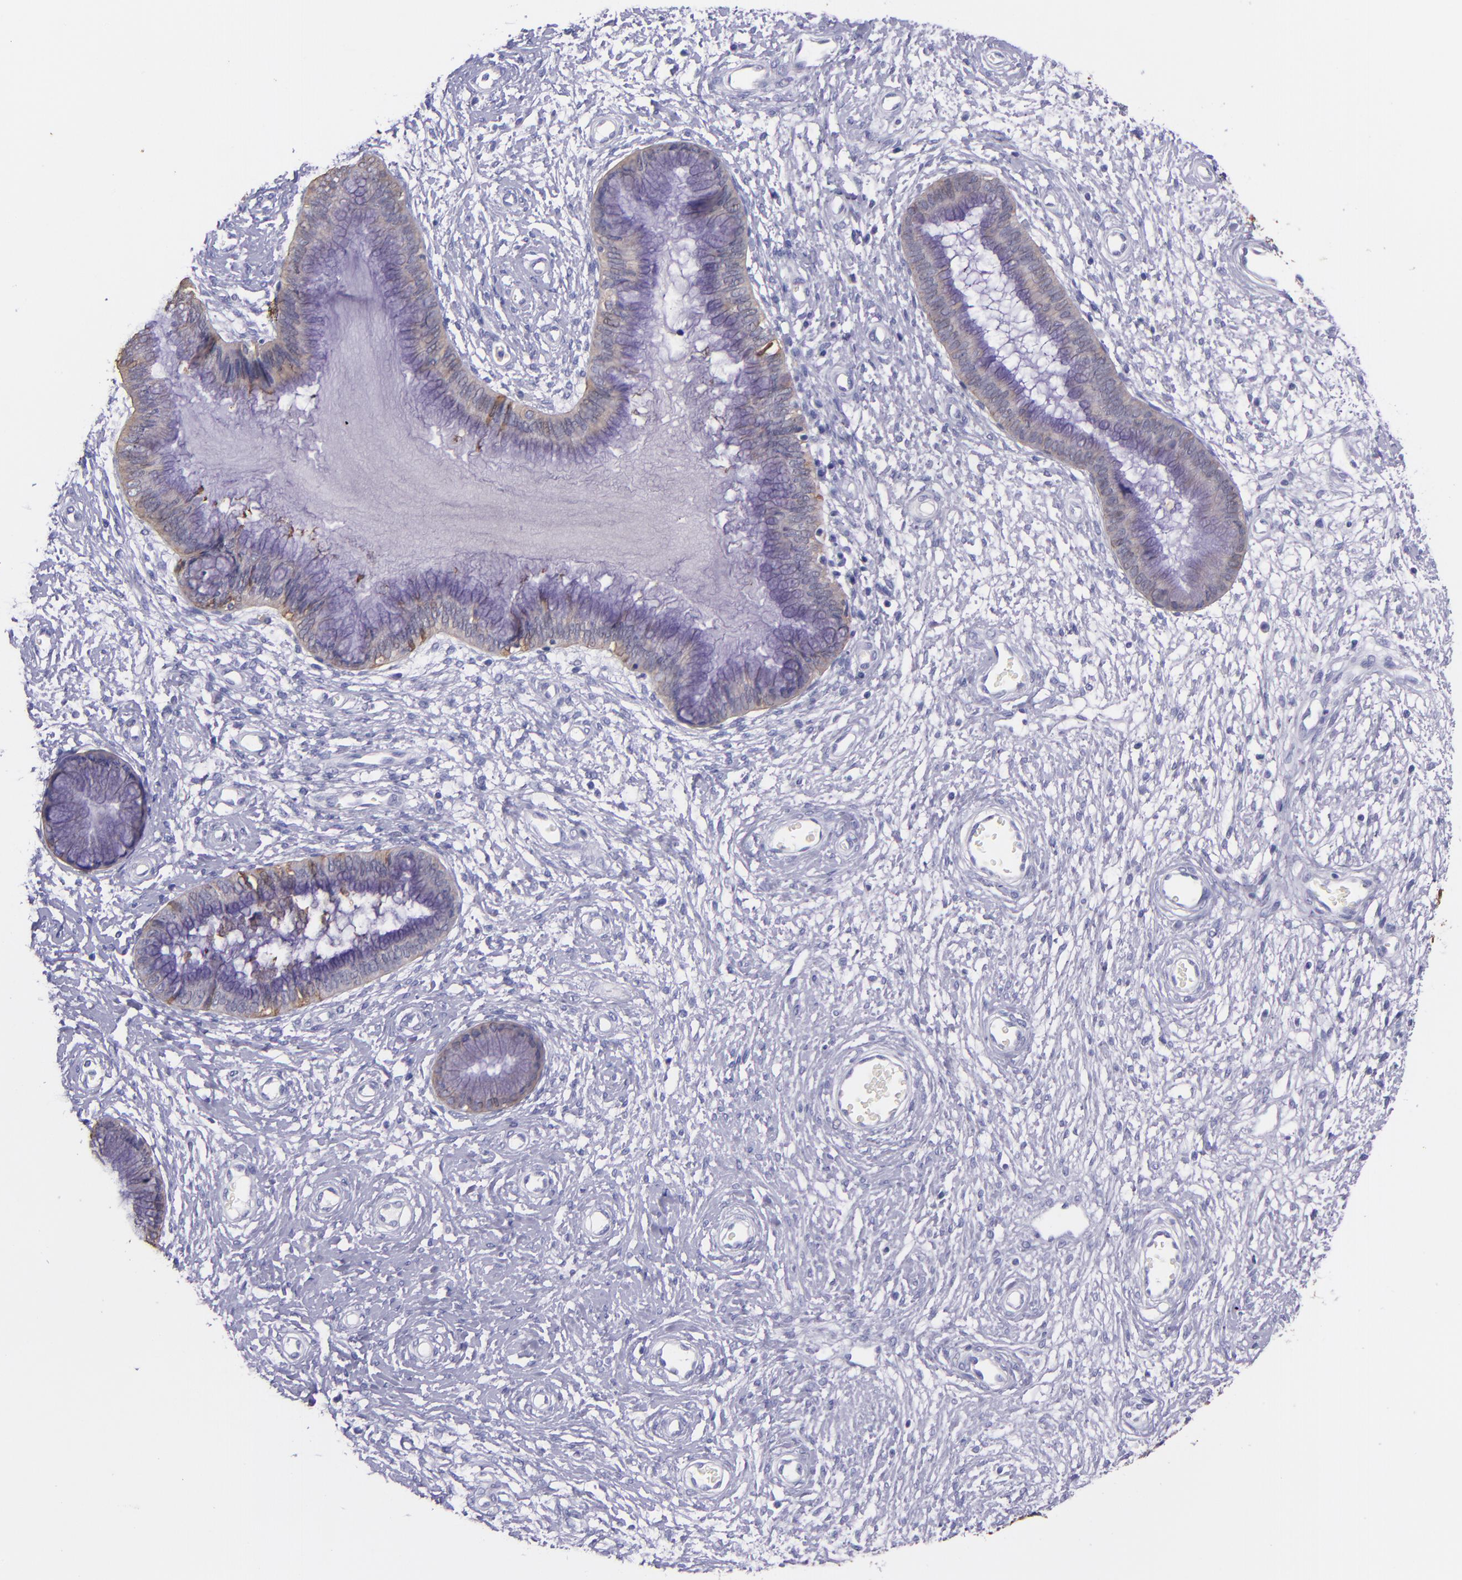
{"staining": {"intensity": "weak", "quantity": ">75%", "location": "cytoplasmic/membranous"}, "tissue": "cervix", "cell_type": "Glandular cells", "image_type": "normal", "snomed": [{"axis": "morphology", "description": "Normal tissue, NOS"}, {"axis": "topography", "description": "Cervix"}], "caption": "IHC image of benign cervix stained for a protein (brown), which demonstrates low levels of weak cytoplasmic/membranous staining in approximately >75% of glandular cells.", "gene": "KRT4", "patient": {"sex": "female", "age": 55}}